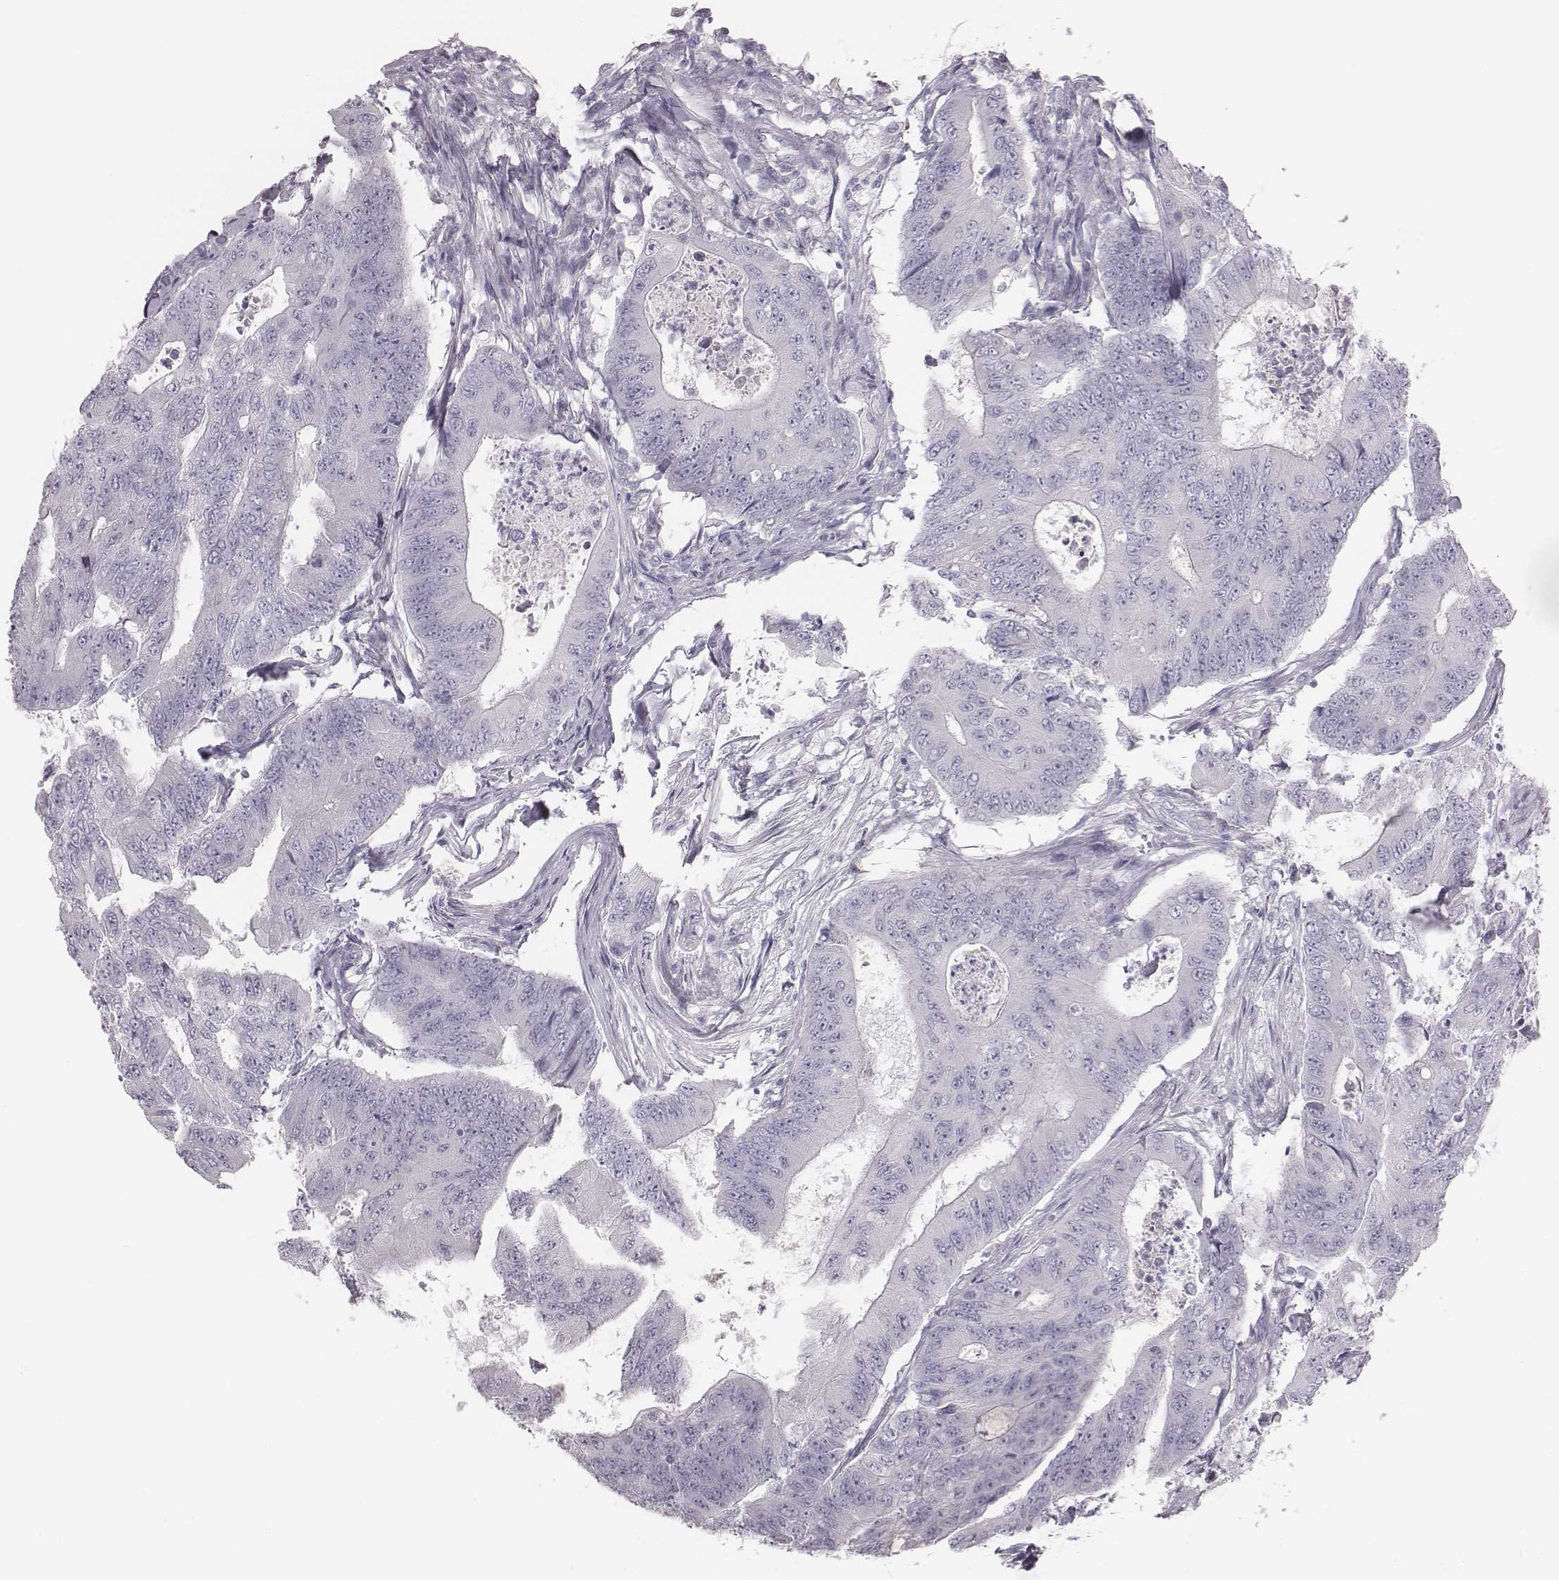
{"staining": {"intensity": "negative", "quantity": "none", "location": "none"}, "tissue": "colorectal cancer", "cell_type": "Tumor cells", "image_type": "cancer", "snomed": [{"axis": "morphology", "description": "Adenocarcinoma, NOS"}, {"axis": "topography", "description": "Colon"}], "caption": "Tumor cells show no significant expression in colorectal adenocarcinoma. The staining is performed using DAB brown chromogen with nuclei counter-stained in using hematoxylin.", "gene": "C6orf58", "patient": {"sex": "female", "age": 48}}